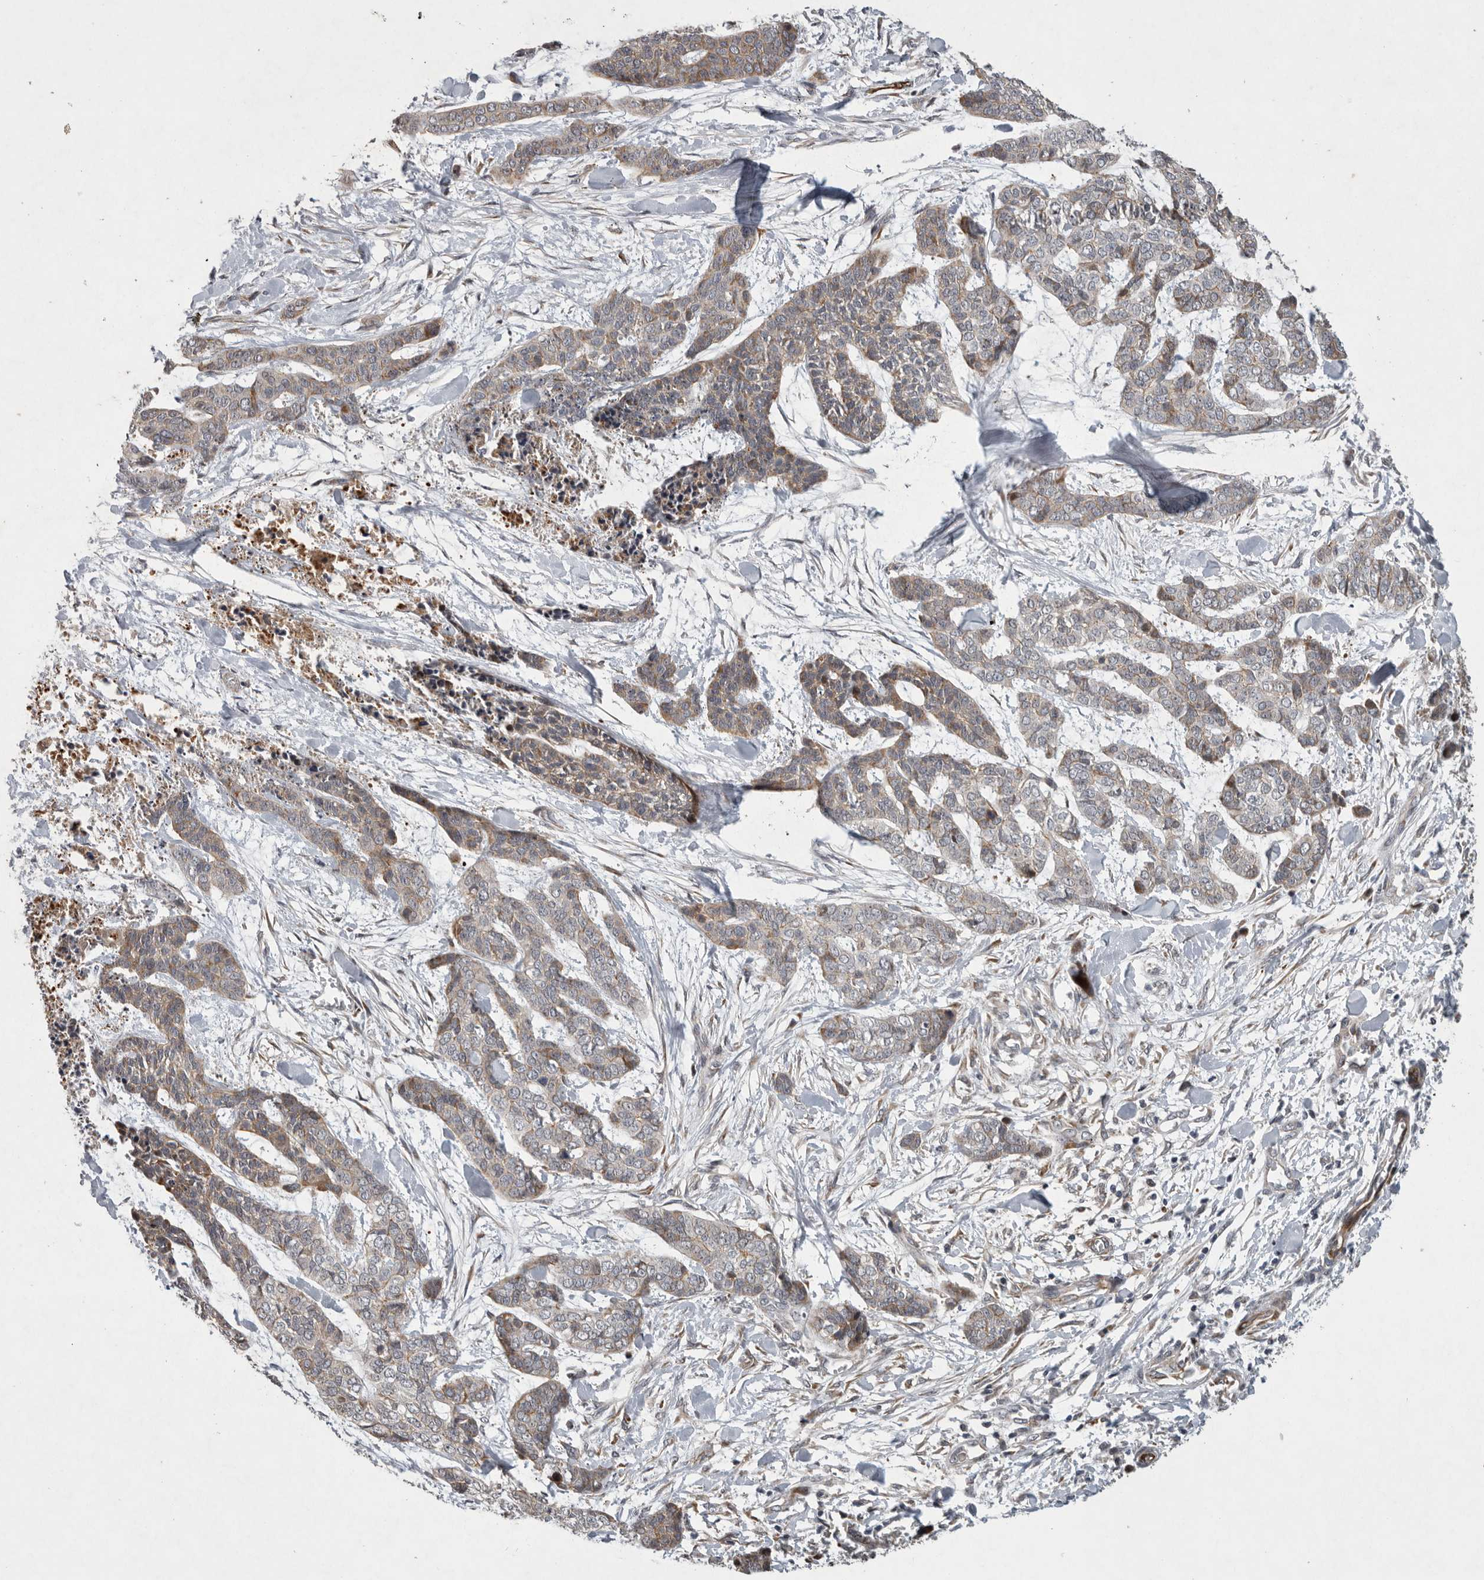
{"staining": {"intensity": "weak", "quantity": "25%-75%", "location": "cytoplasmic/membranous"}, "tissue": "skin cancer", "cell_type": "Tumor cells", "image_type": "cancer", "snomed": [{"axis": "morphology", "description": "Basal cell carcinoma"}, {"axis": "topography", "description": "Skin"}], "caption": "Immunohistochemical staining of skin cancer (basal cell carcinoma) shows low levels of weak cytoplasmic/membranous protein expression in about 25%-75% of tumor cells.", "gene": "MPDZ", "patient": {"sex": "female", "age": 64}}